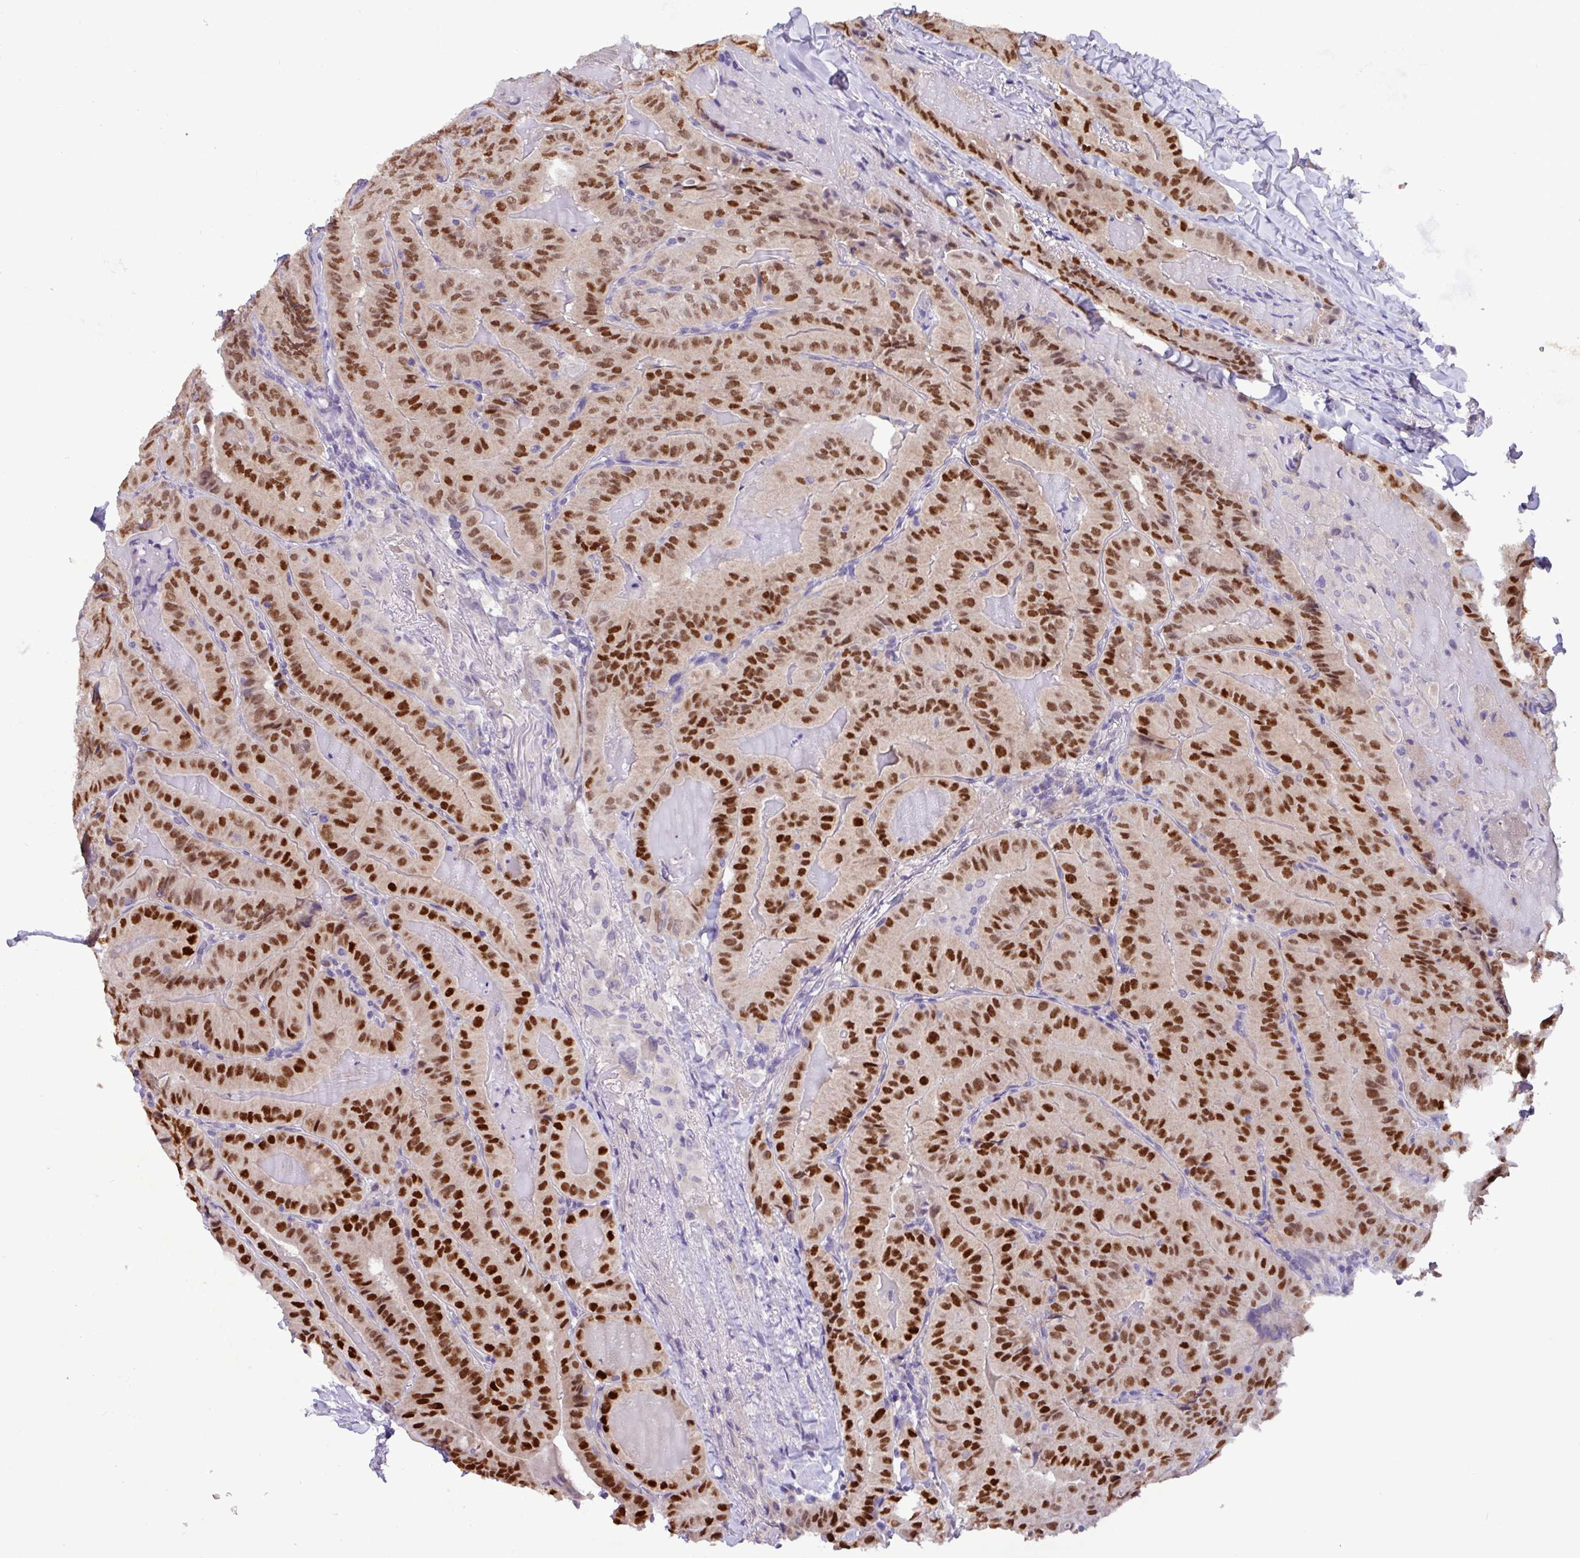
{"staining": {"intensity": "strong", "quantity": ">75%", "location": "nuclear"}, "tissue": "thyroid cancer", "cell_type": "Tumor cells", "image_type": "cancer", "snomed": [{"axis": "morphology", "description": "Papillary adenocarcinoma, NOS"}, {"axis": "topography", "description": "Thyroid gland"}], "caption": "Immunohistochemical staining of human thyroid cancer (papillary adenocarcinoma) shows high levels of strong nuclear expression in about >75% of tumor cells. (Brightfield microscopy of DAB IHC at high magnification).", "gene": "PAX8", "patient": {"sex": "female", "age": 68}}